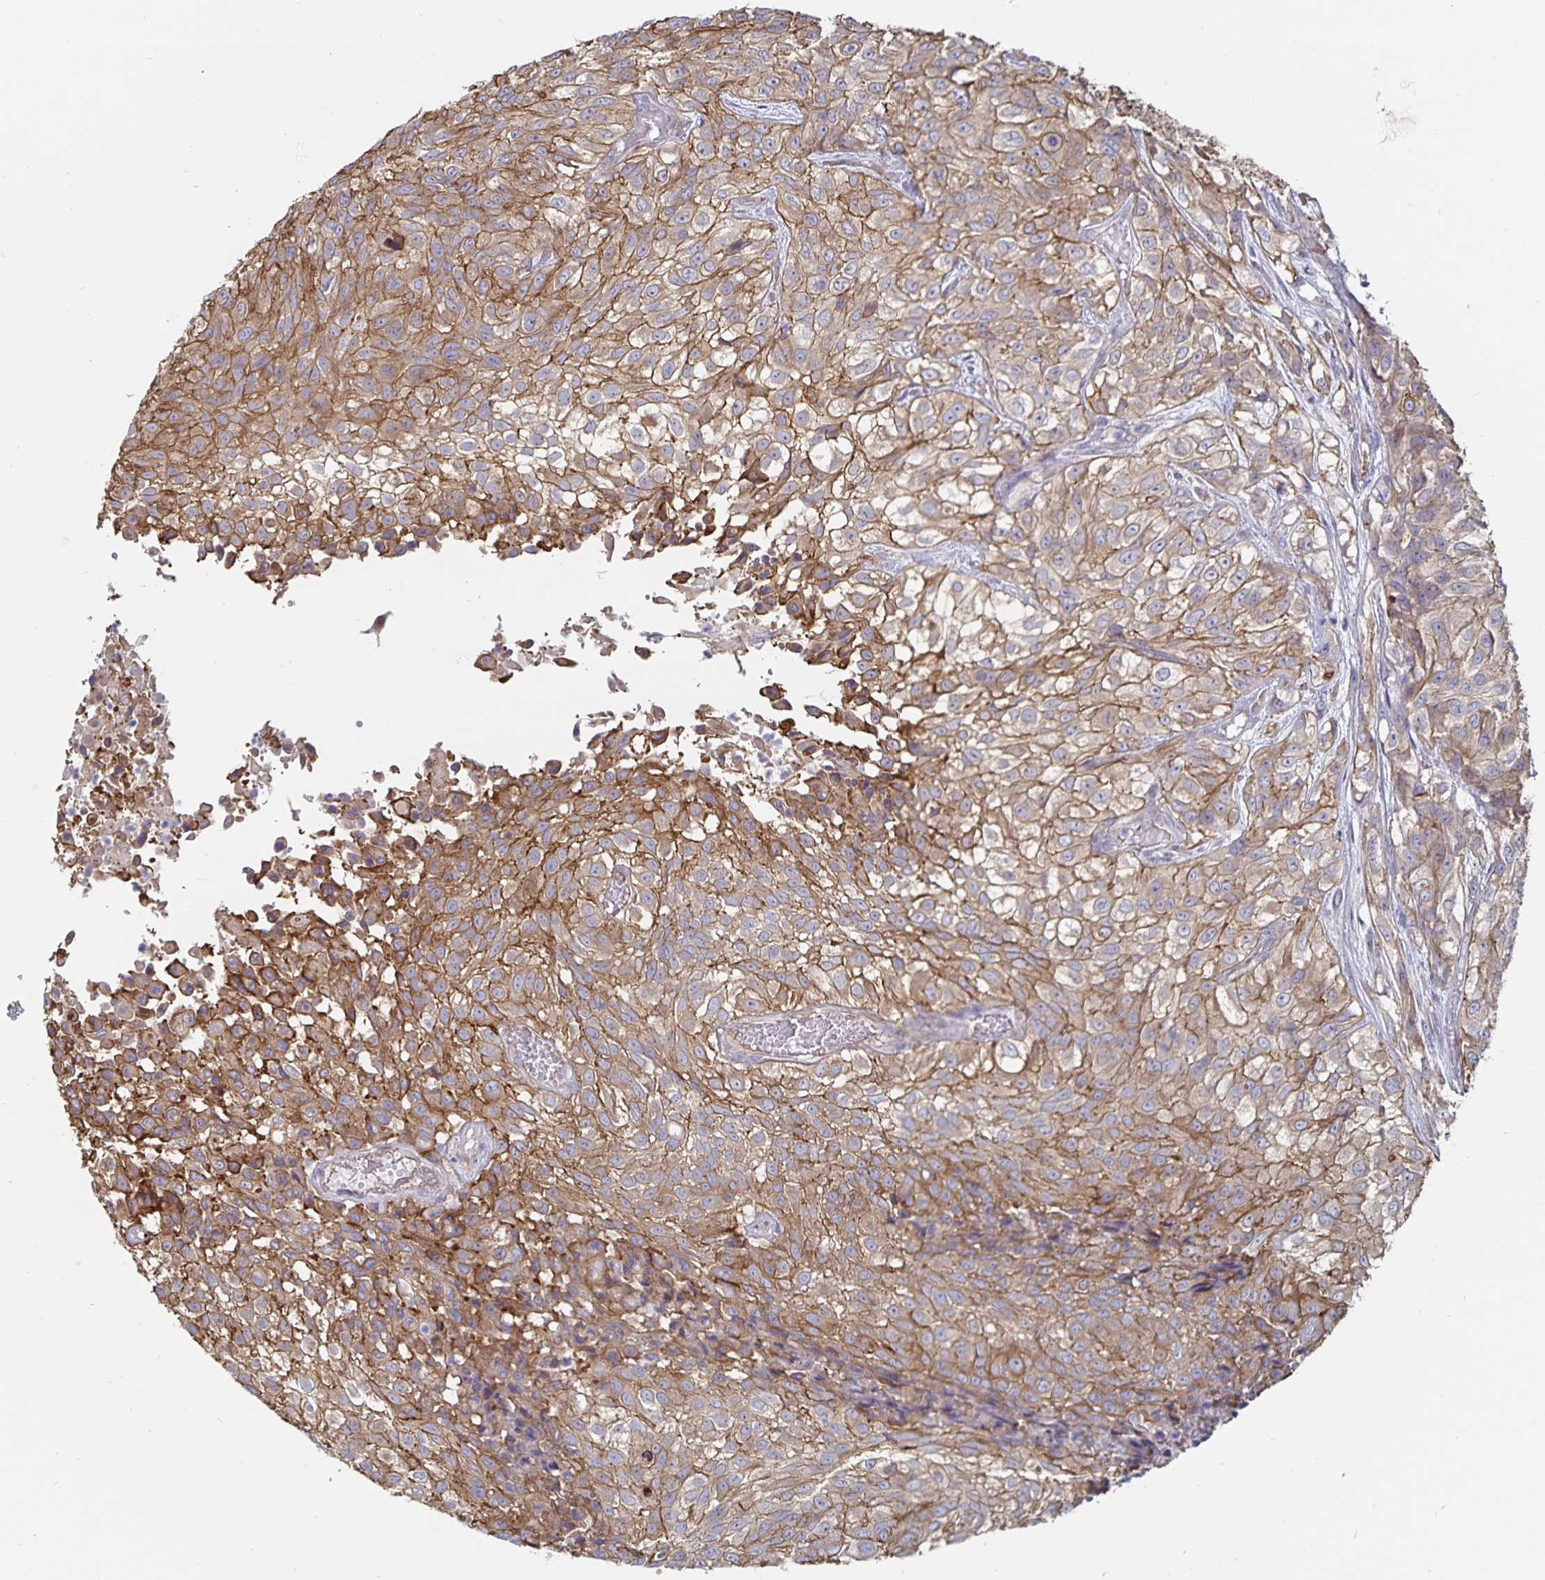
{"staining": {"intensity": "moderate", "quantity": ">75%", "location": "cytoplasmic/membranous"}, "tissue": "urothelial cancer", "cell_type": "Tumor cells", "image_type": "cancer", "snomed": [{"axis": "morphology", "description": "Urothelial carcinoma, High grade"}, {"axis": "topography", "description": "Urinary bladder"}], "caption": "IHC of human urothelial cancer exhibits medium levels of moderate cytoplasmic/membranous positivity in approximately >75% of tumor cells.", "gene": "SSTR1", "patient": {"sex": "male", "age": 56}}